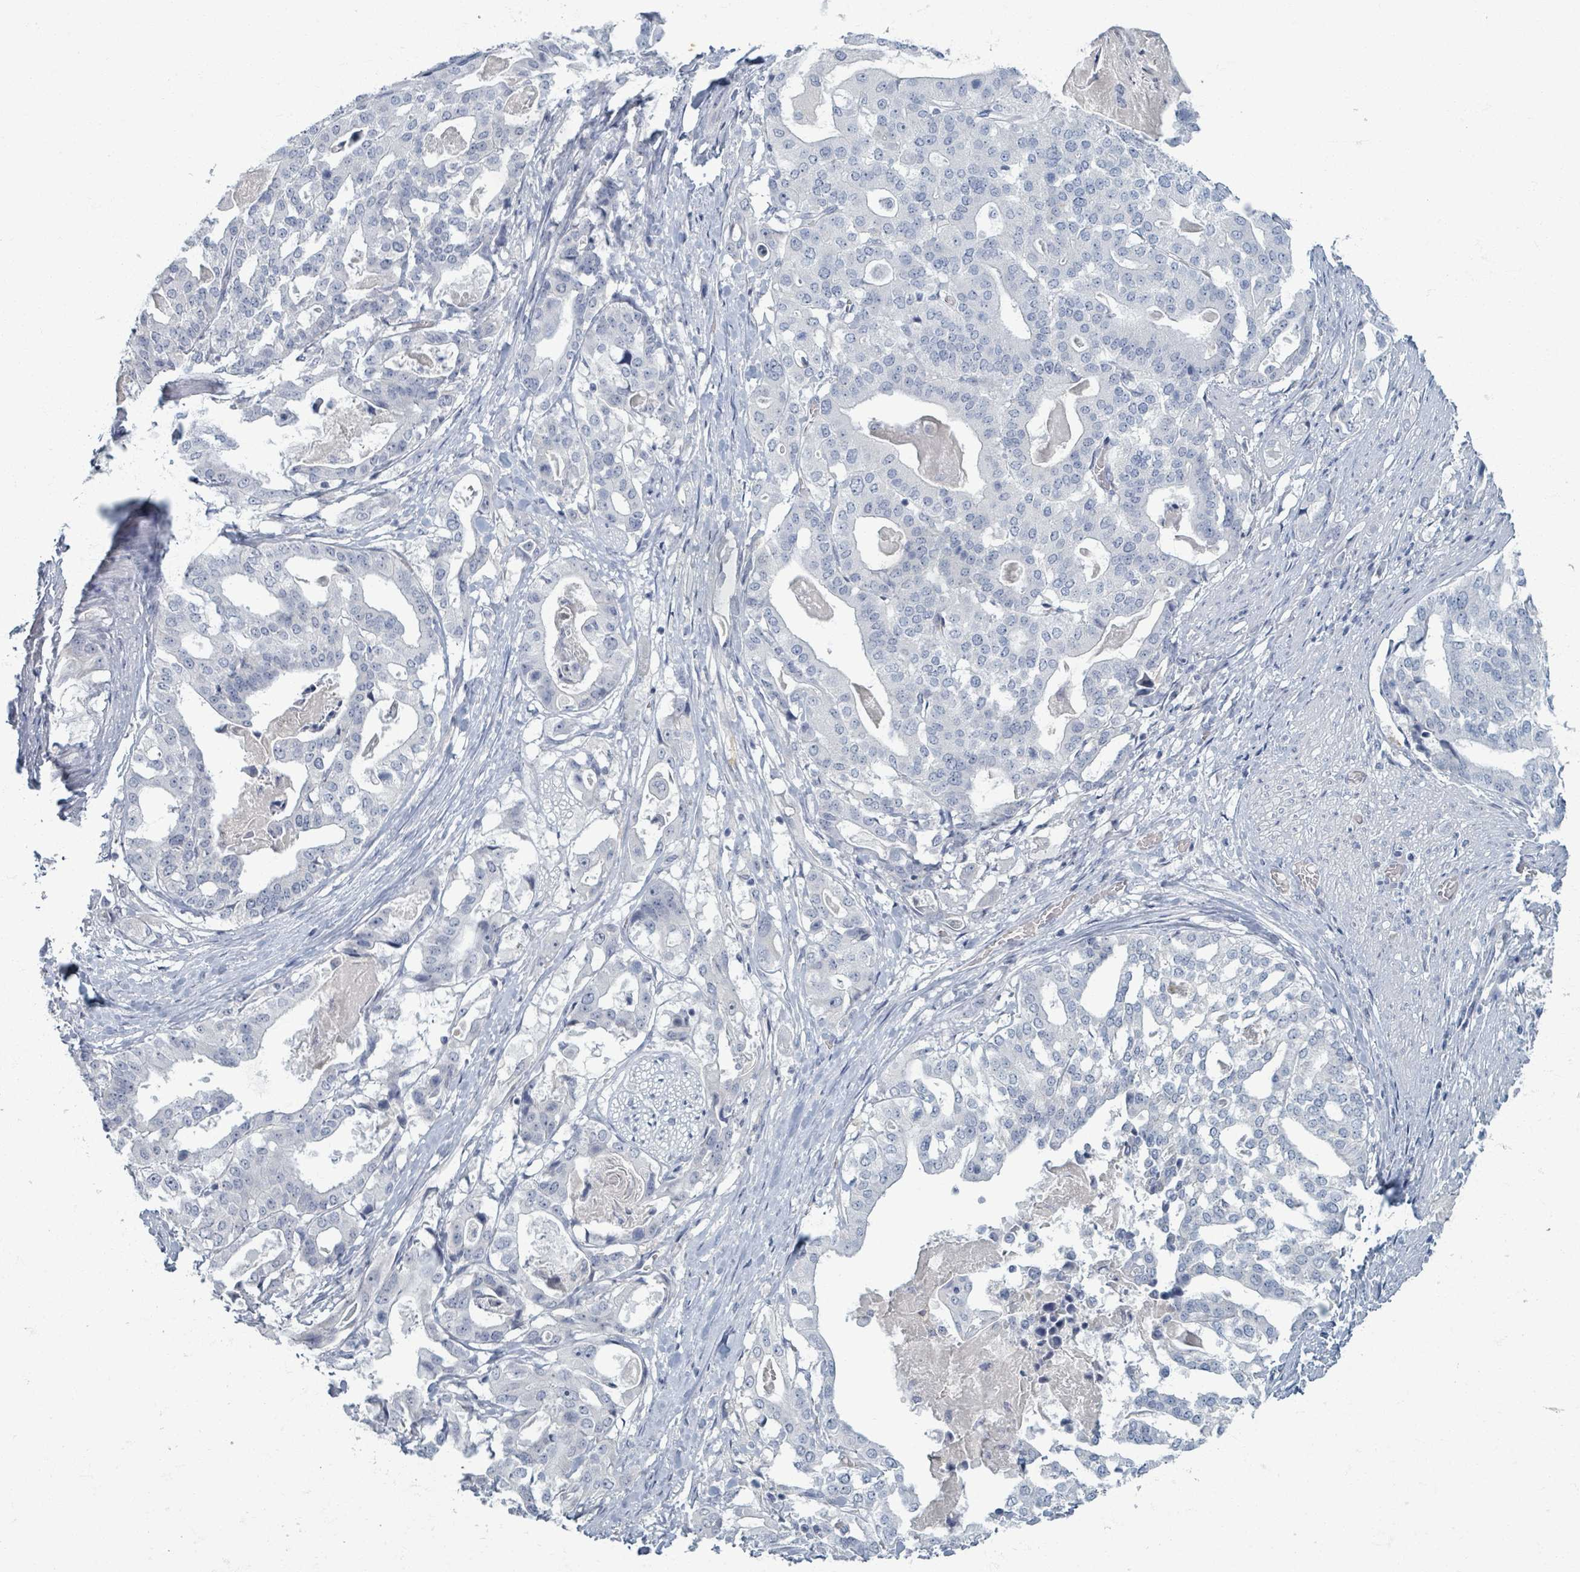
{"staining": {"intensity": "negative", "quantity": "none", "location": "none"}, "tissue": "stomach cancer", "cell_type": "Tumor cells", "image_type": "cancer", "snomed": [{"axis": "morphology", "description": "Adenocarcinoma, NOS"}, {"axis": "topography", "description": "Stomach"}], "caption": "Immunohistochemistry (IHC) micrograph of neoplastic tissue: human adenocarcinoma (stomach) stained with DAB (3,3'-diaminobenzidine) exhibits no significant protein expression in tumor cells. (DAB IHC with hematoxylin counter stain).", "gene": "WNT11", "patient": {"sex": "male", "age": 48}}